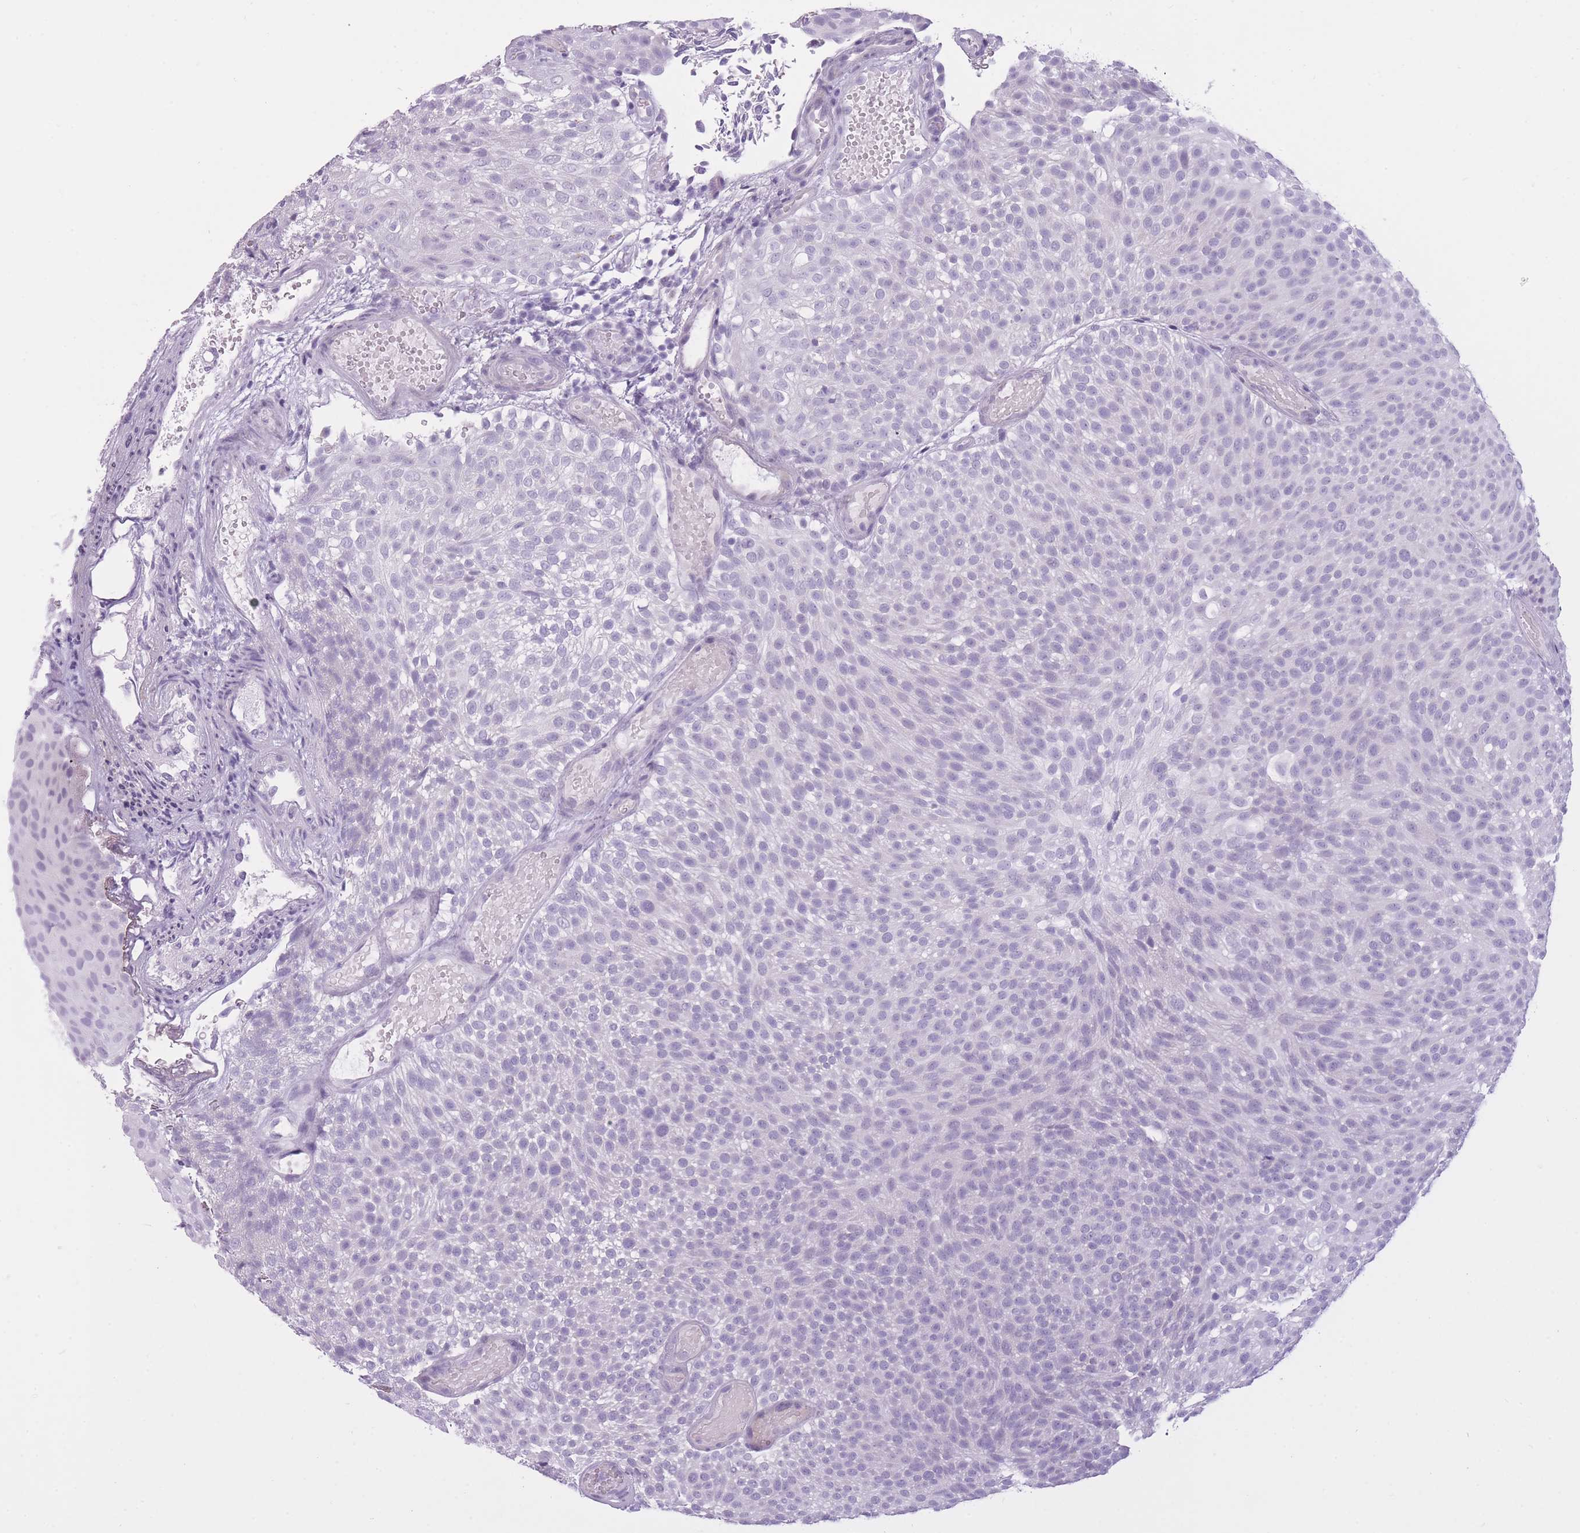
{"staining": {"intensity": "negative", "quantity": "none", "location": "none"}, "tissue": "urothelial cancer", "cell_type": "Tumor cells", "image_type": "cancer", "snomed": [{"axis": "morphology", "description": "Urothelial carcinoma, Low grade"}, {"axis": "topography", "description": "Urinary bladder"}], "caption": "IHC of low-grade urothelial carcinoma exhibits no expression in tumor cells. (DAB (3,3'-diaminobenzidine) immunohistochemistry visualized using brightfield microscopy, high magnification).", "gene": "GOLGA6D", "patient": {"sex": "male", "age": 78}}